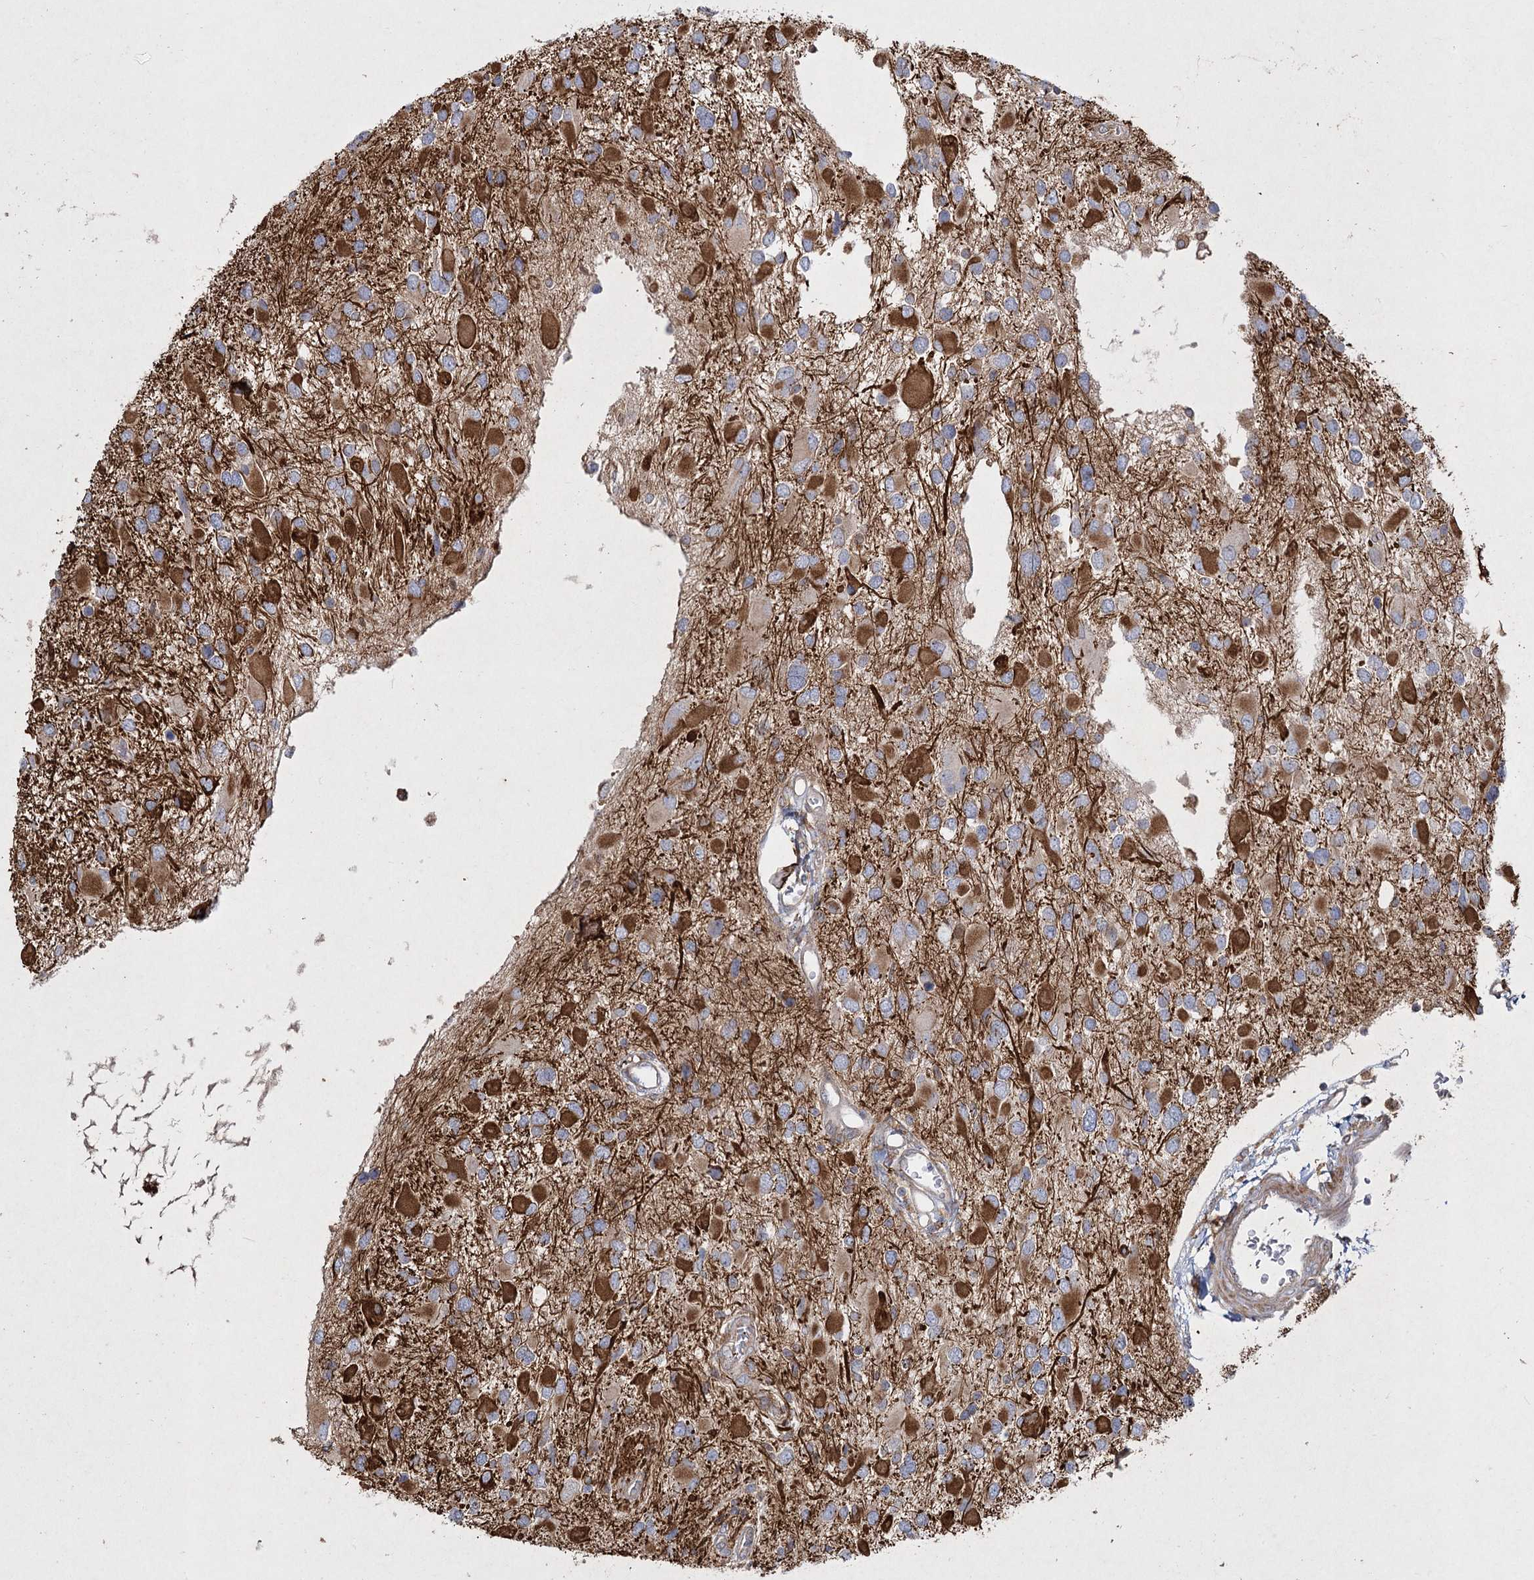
{"staining": {"intensity": "moderate", "quantity": "25%-75%", "location": "cytoplasmic/membranous"}, "tissue": "glioma", "cell_type": "Tumor cells", "image_type": "cancer", "snomed": [{"axis": "morphology", "description": "Glioma, malignant, High grade"}, {"axis": "topography", "description": "Brain"}], "caption": "Glioma stained for a protein displays moderate cytoplasmic/membranous positivity in tumor cells.", "gene": "SH3TC1", "patient": {"sex": "male", "age": 53}}